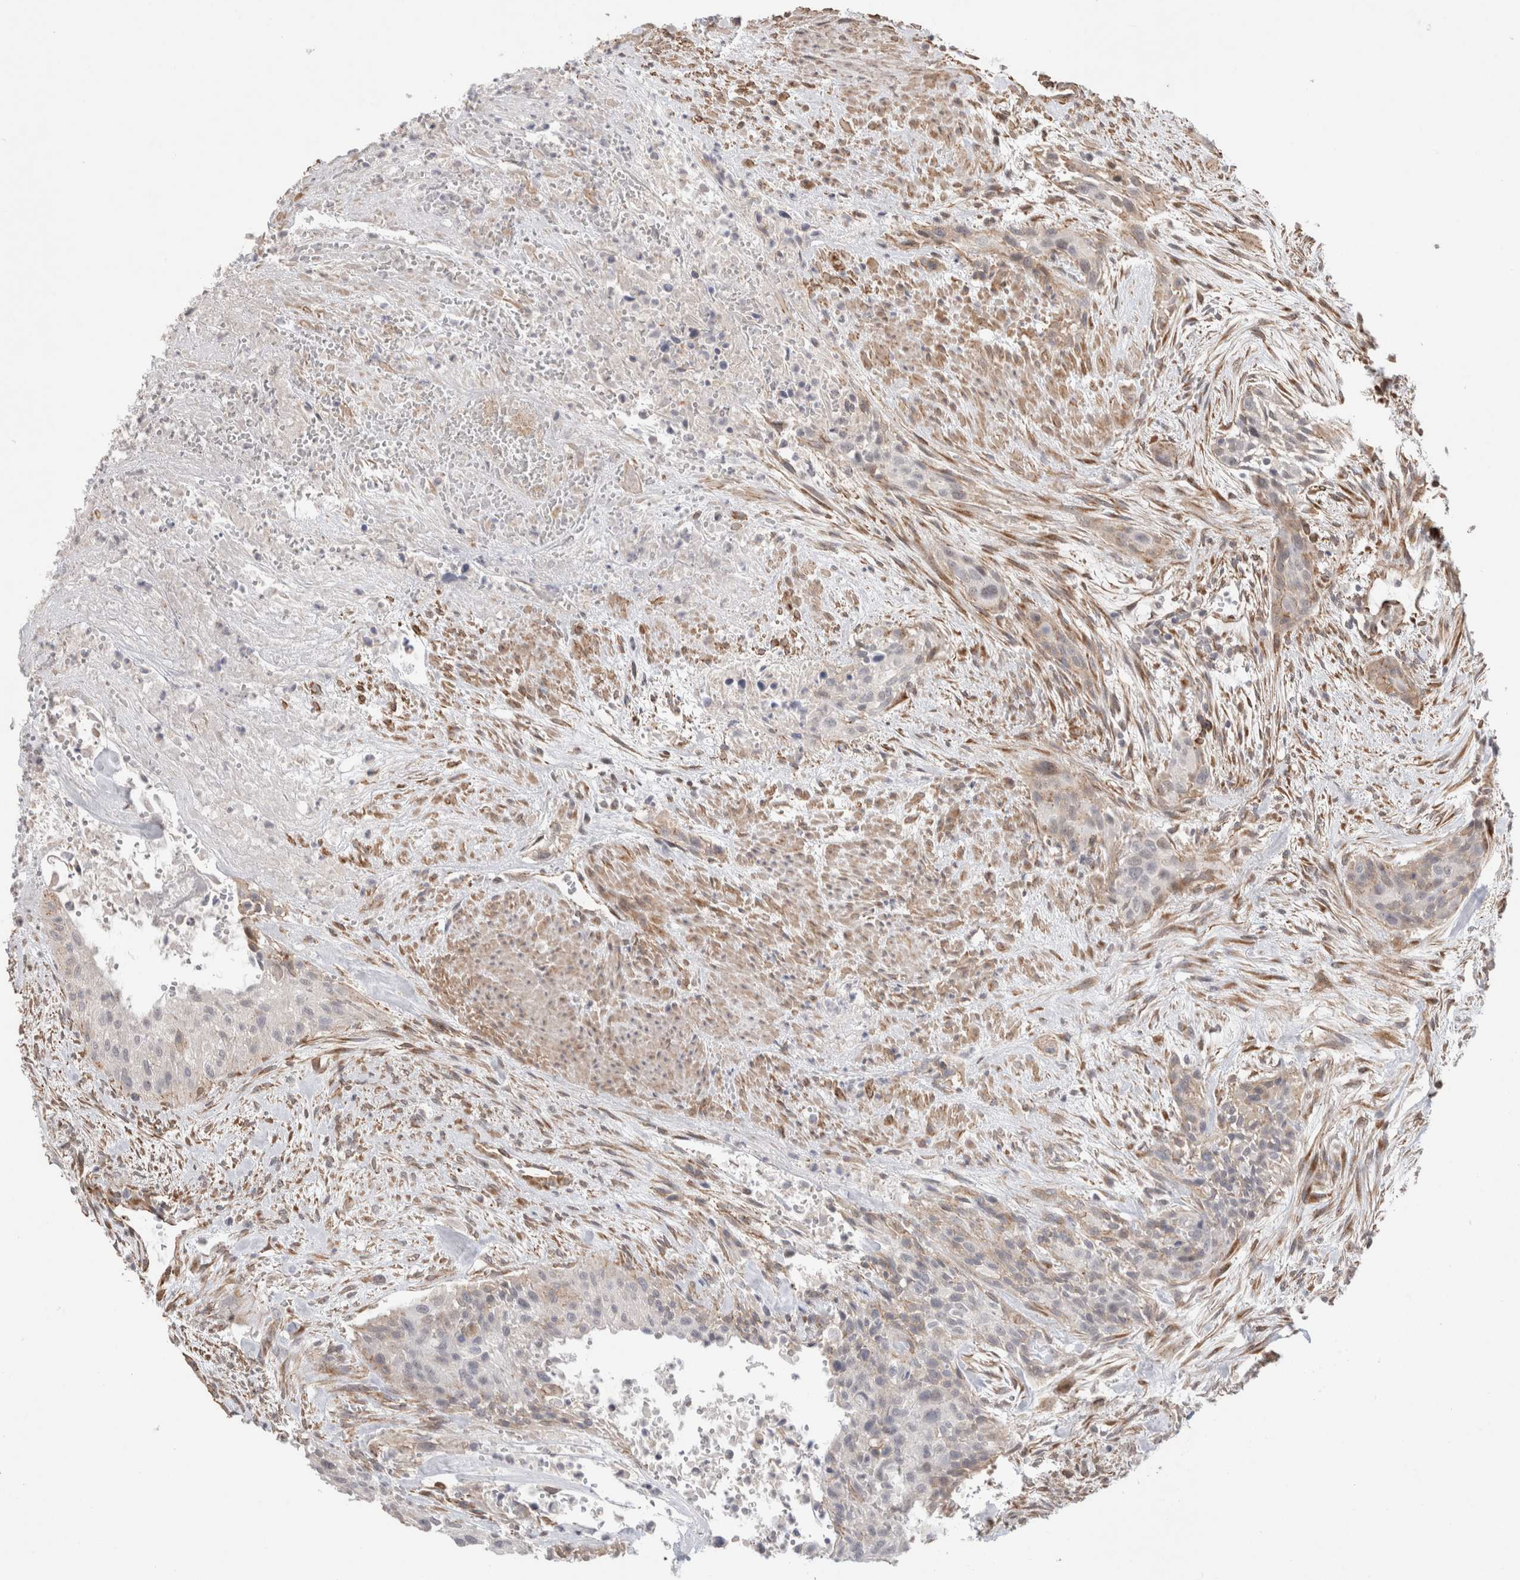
{"staining": {"intensity": "weak", "quantity": "25%-75%", "location": "cytoplasmic/membranous"}, "tissue": "urothelial cancer", "cell_type": "Tumor cells", "image_type": "cancer", "snomed": [{"axis": "morphology", "description": "Urothelial carcinoma, High grade"}, {"axis": "topography", "description": "Urinary bladder"}], "caption": "This is a micrograph of immunohistochemistry (IHC) staining of urothelial cancer, which shows weak positivity in the cytoplasmic/membranous of tumor cells.", "gene": "CAAP1", "patient": {"sex": "male", "age": 35}}